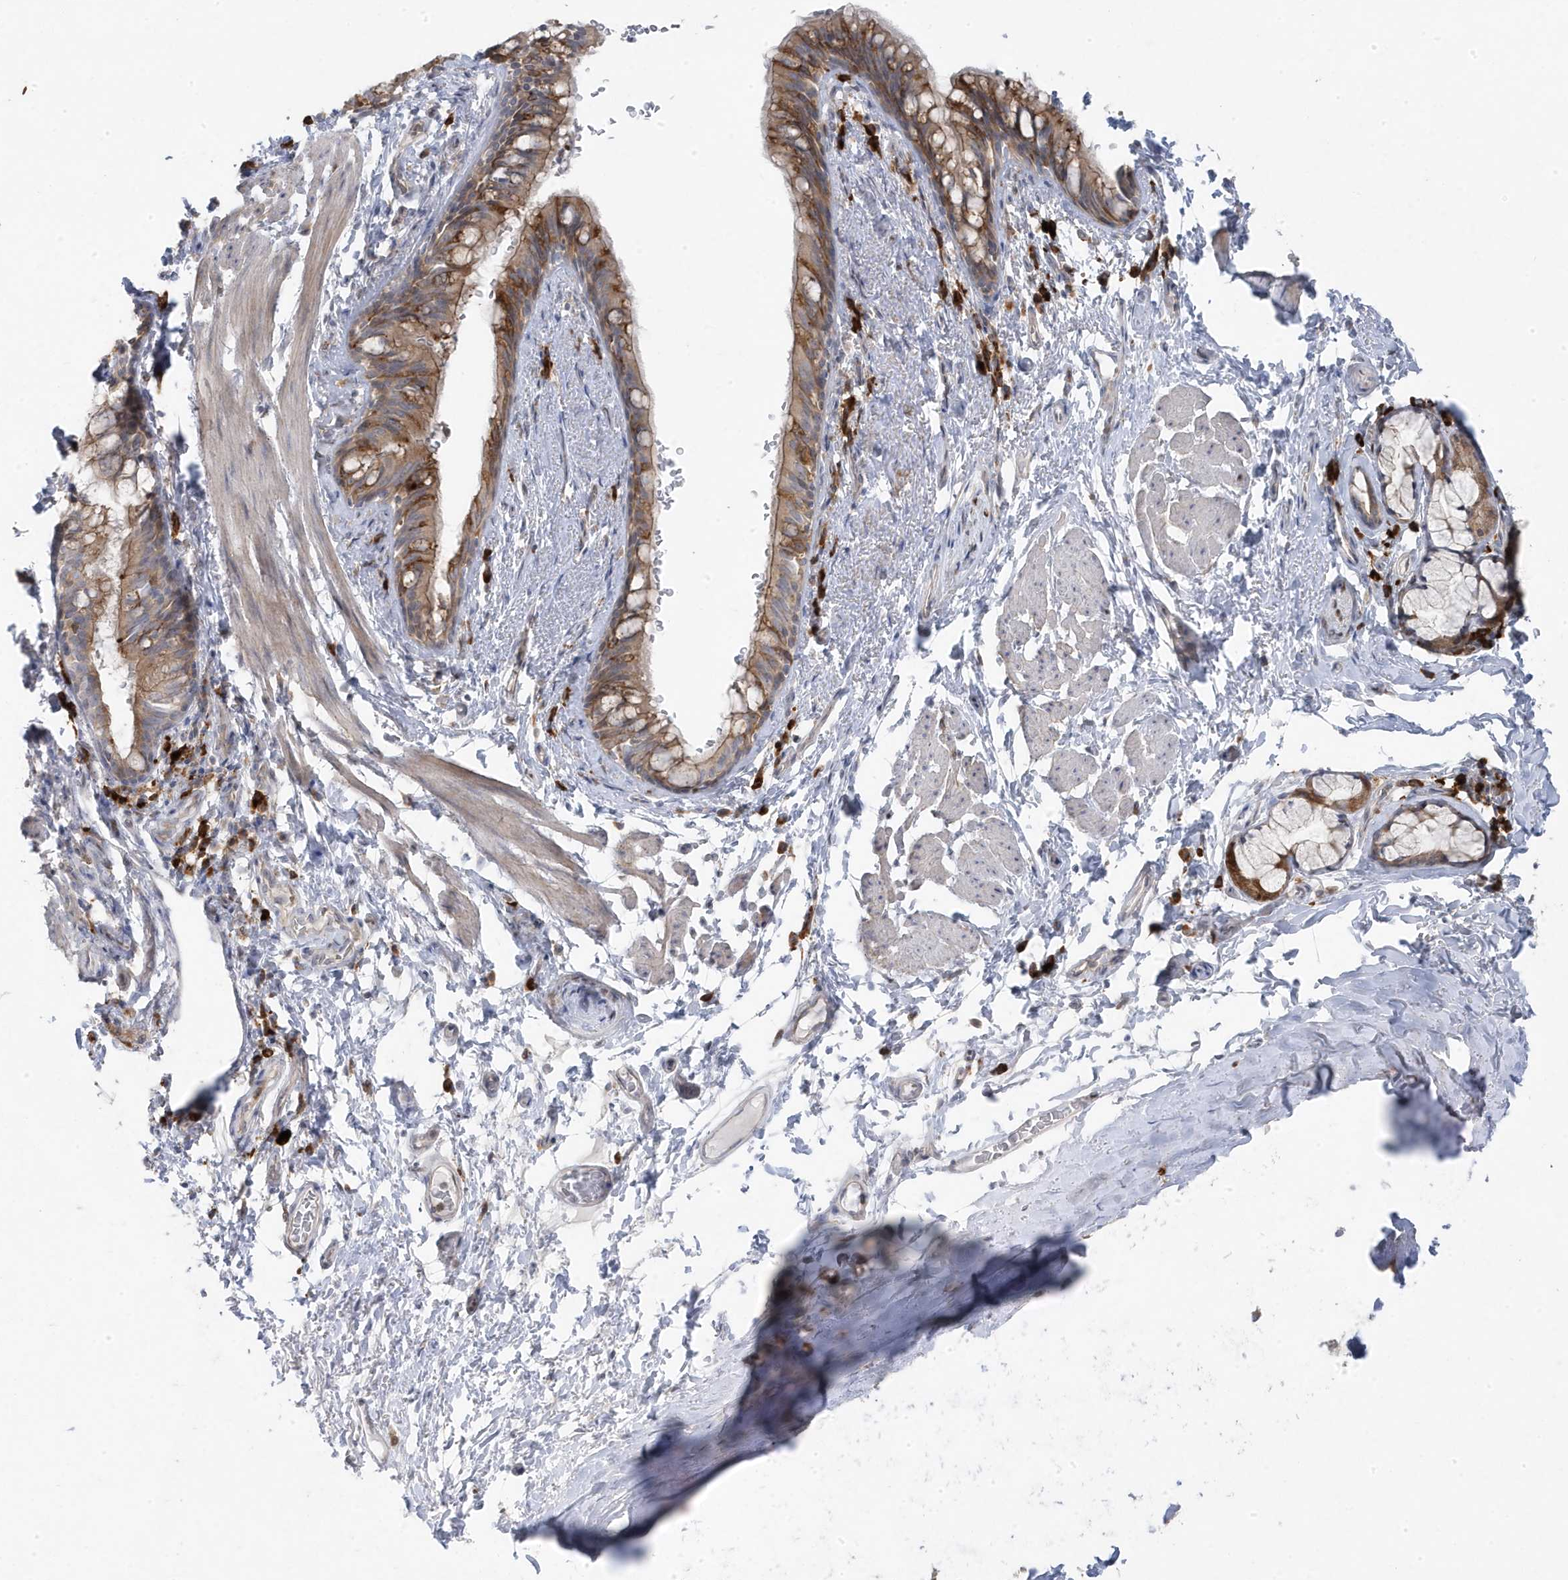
{"staining": {"intensity": "moderate", "quantity": "25%-75%", "location": "cytoplasmic/membranous"}, "tissue": "bronchus", "cell_type": "Respiratory epithelial cells", "image_type": "normal", "snomed": [{"axis": "morphology", "description": "Normal tissue, NOS"}, {"axis": "topography", "description": "Cartilage tissue"}, {"axis": "topography", "description": "Bronchus"}], "caption": "Bronchus was stained to show a protein in brown. There is medium levels of moderate cytoplasmic/membranous staining in approximately 25%-75% of respiratory epithelial cells.", "gene": "ZNF654", "patient": {"sex": "female", "age": 36}}